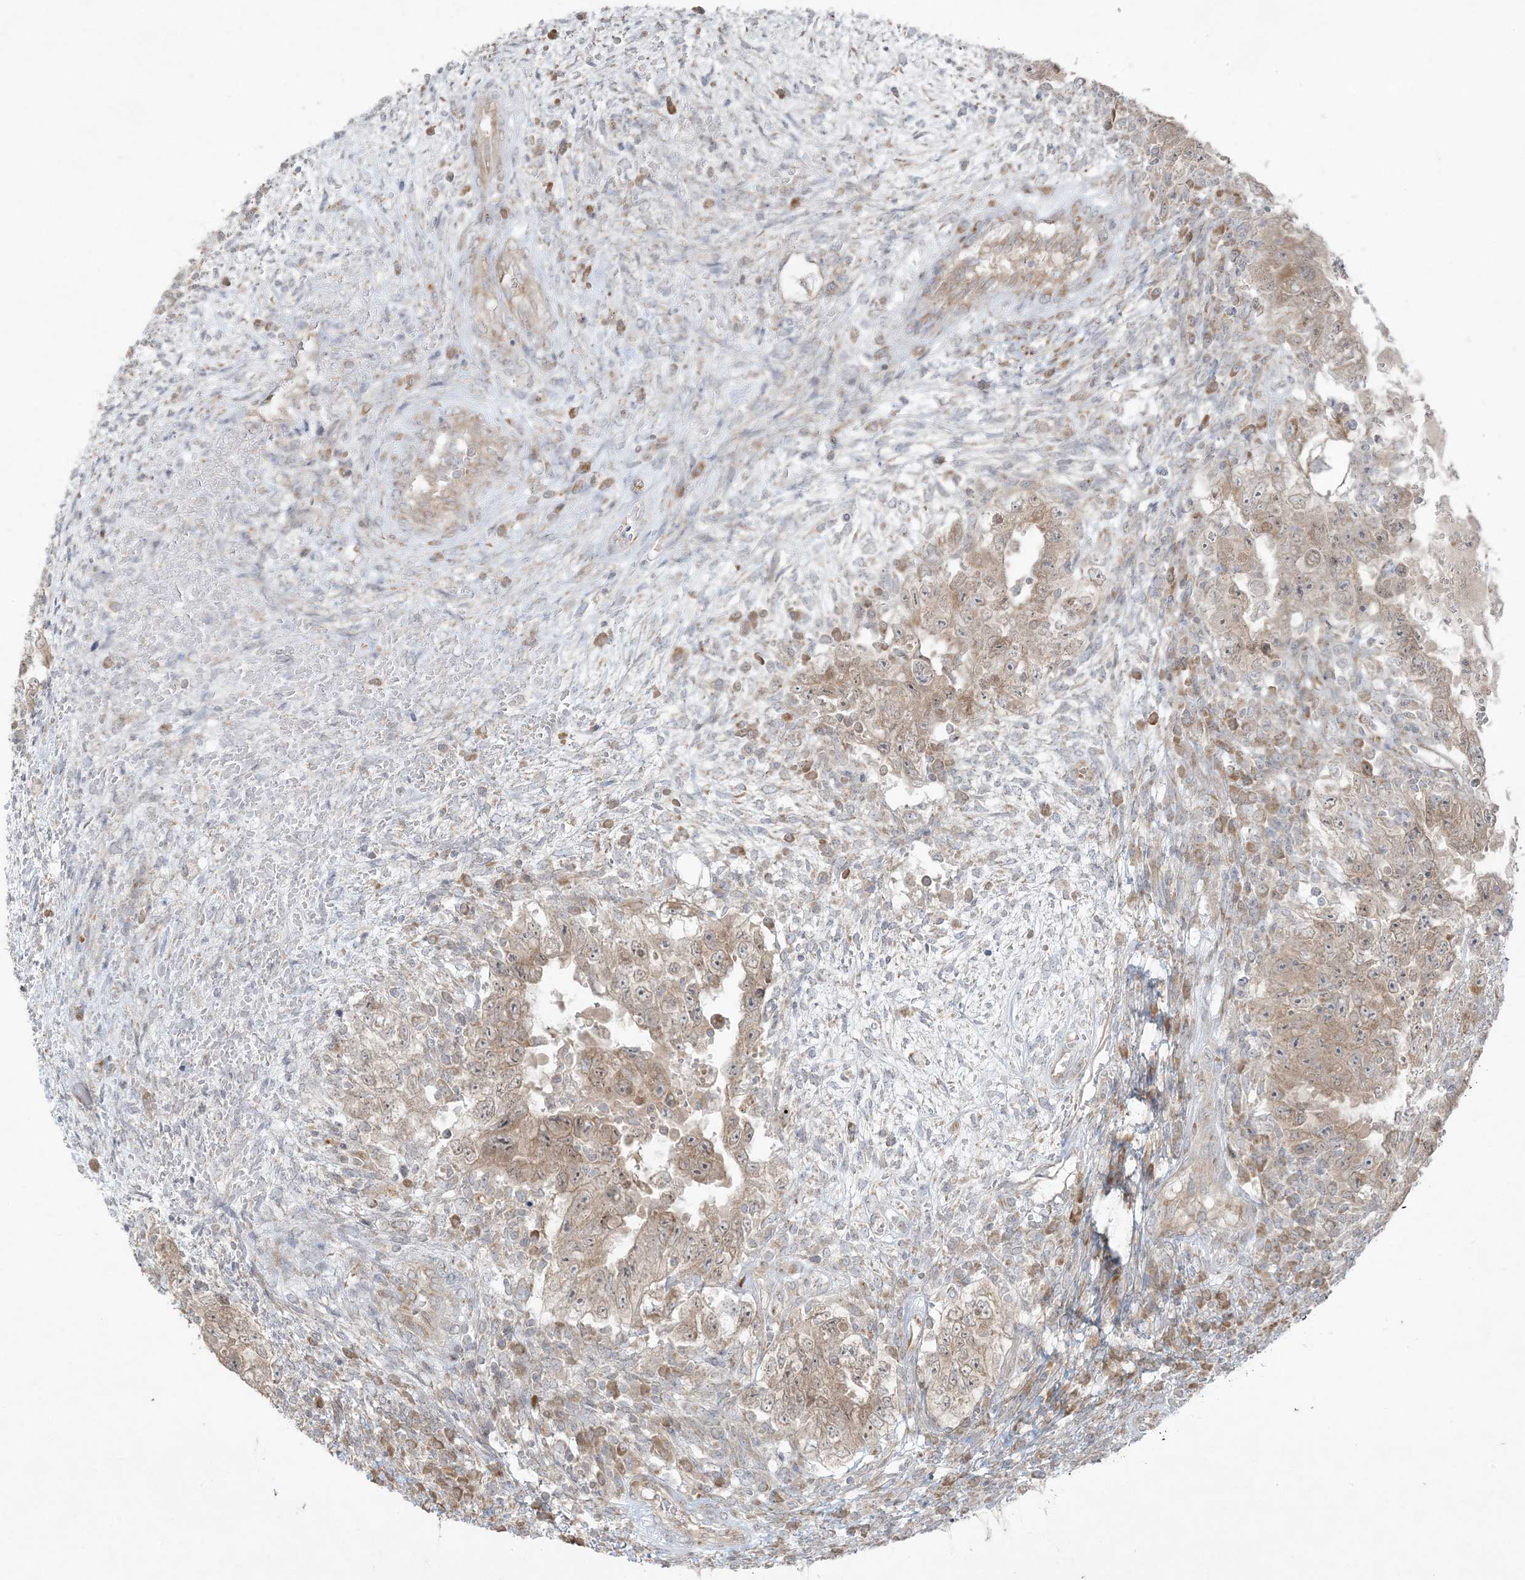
{"staining": {"intensity": "weak", "quantity": ">75%", "location": "cytoplasmic/membranous"}, "tissue": "testis cancer", "cell_type": "Tumor cells", "image_type": "cancer", "snomed": [{"axis": "morphology", "description": "Carcinoma, Embryonal, NOS"}, {"axis": "topography", "description": "Testis"}], "caption": "This micrograph shows testis cancer stained with IHC to label a protein in brown. The cytoplasmic/membranous of tumor cells show weak positivity for the protein. Nuclei are counter-stained blue.", "gene": "ZNF263", "patient": {"sex": "male", "age": 26}}